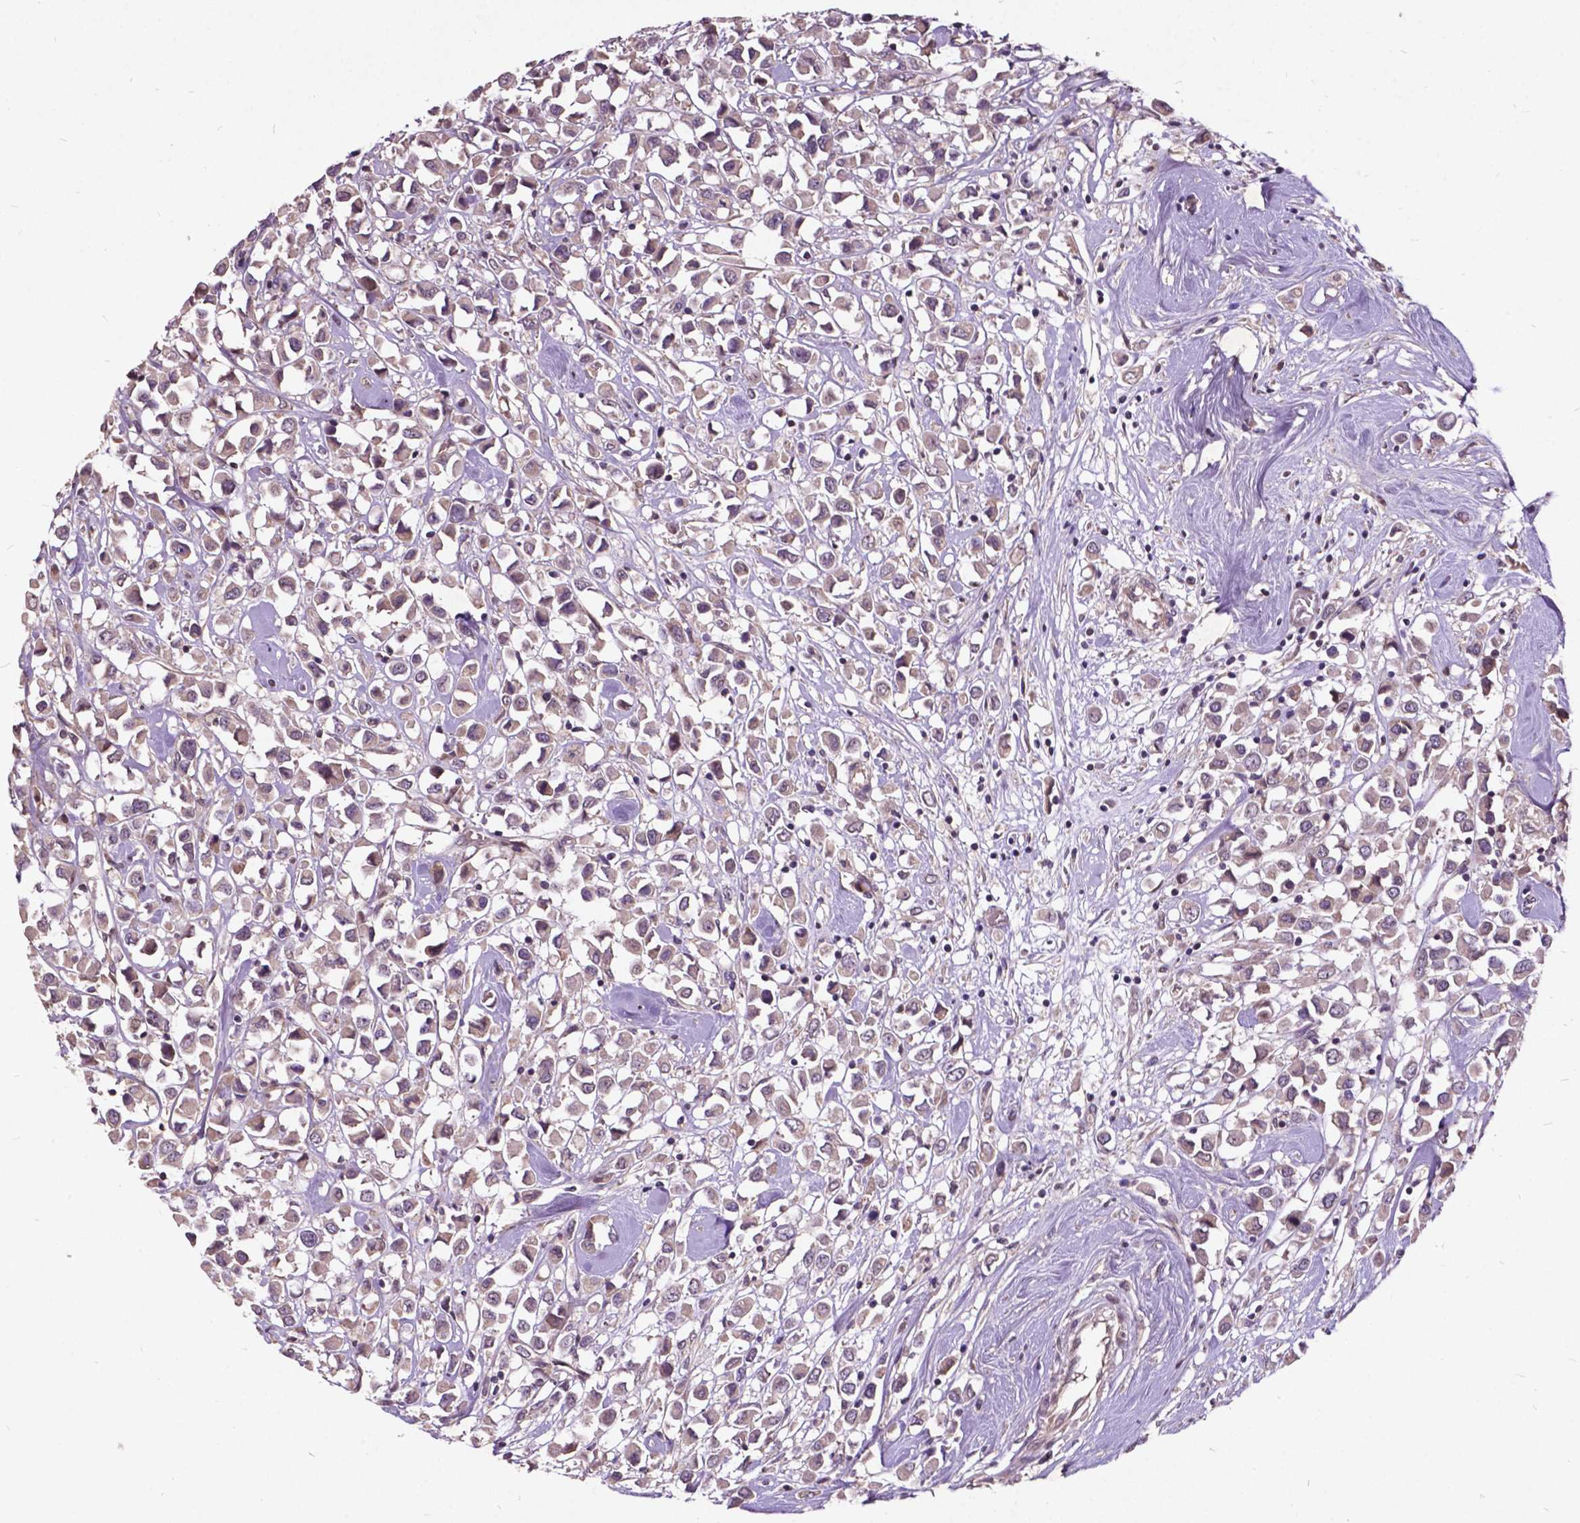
{"staining": {"intensity": "weak", "quantity": "<25%", "location": "cytoplasmic/membranous"}, "tissue": "breast cancer", "cell_type": "Tumor cells", "image_type": "cancer", "snomed": [{"axis": "morphology", "description": "Duct carcinoma"}, {"axis": "topography", "description": "Breast"}], "caption": "Immunohistochemical staining of breast cancer displays no significant positivity in tumor cells. Nuclei are stained in blue.", "gene": "AP1S3", "patient": {"sex": "female", "age": 61}}